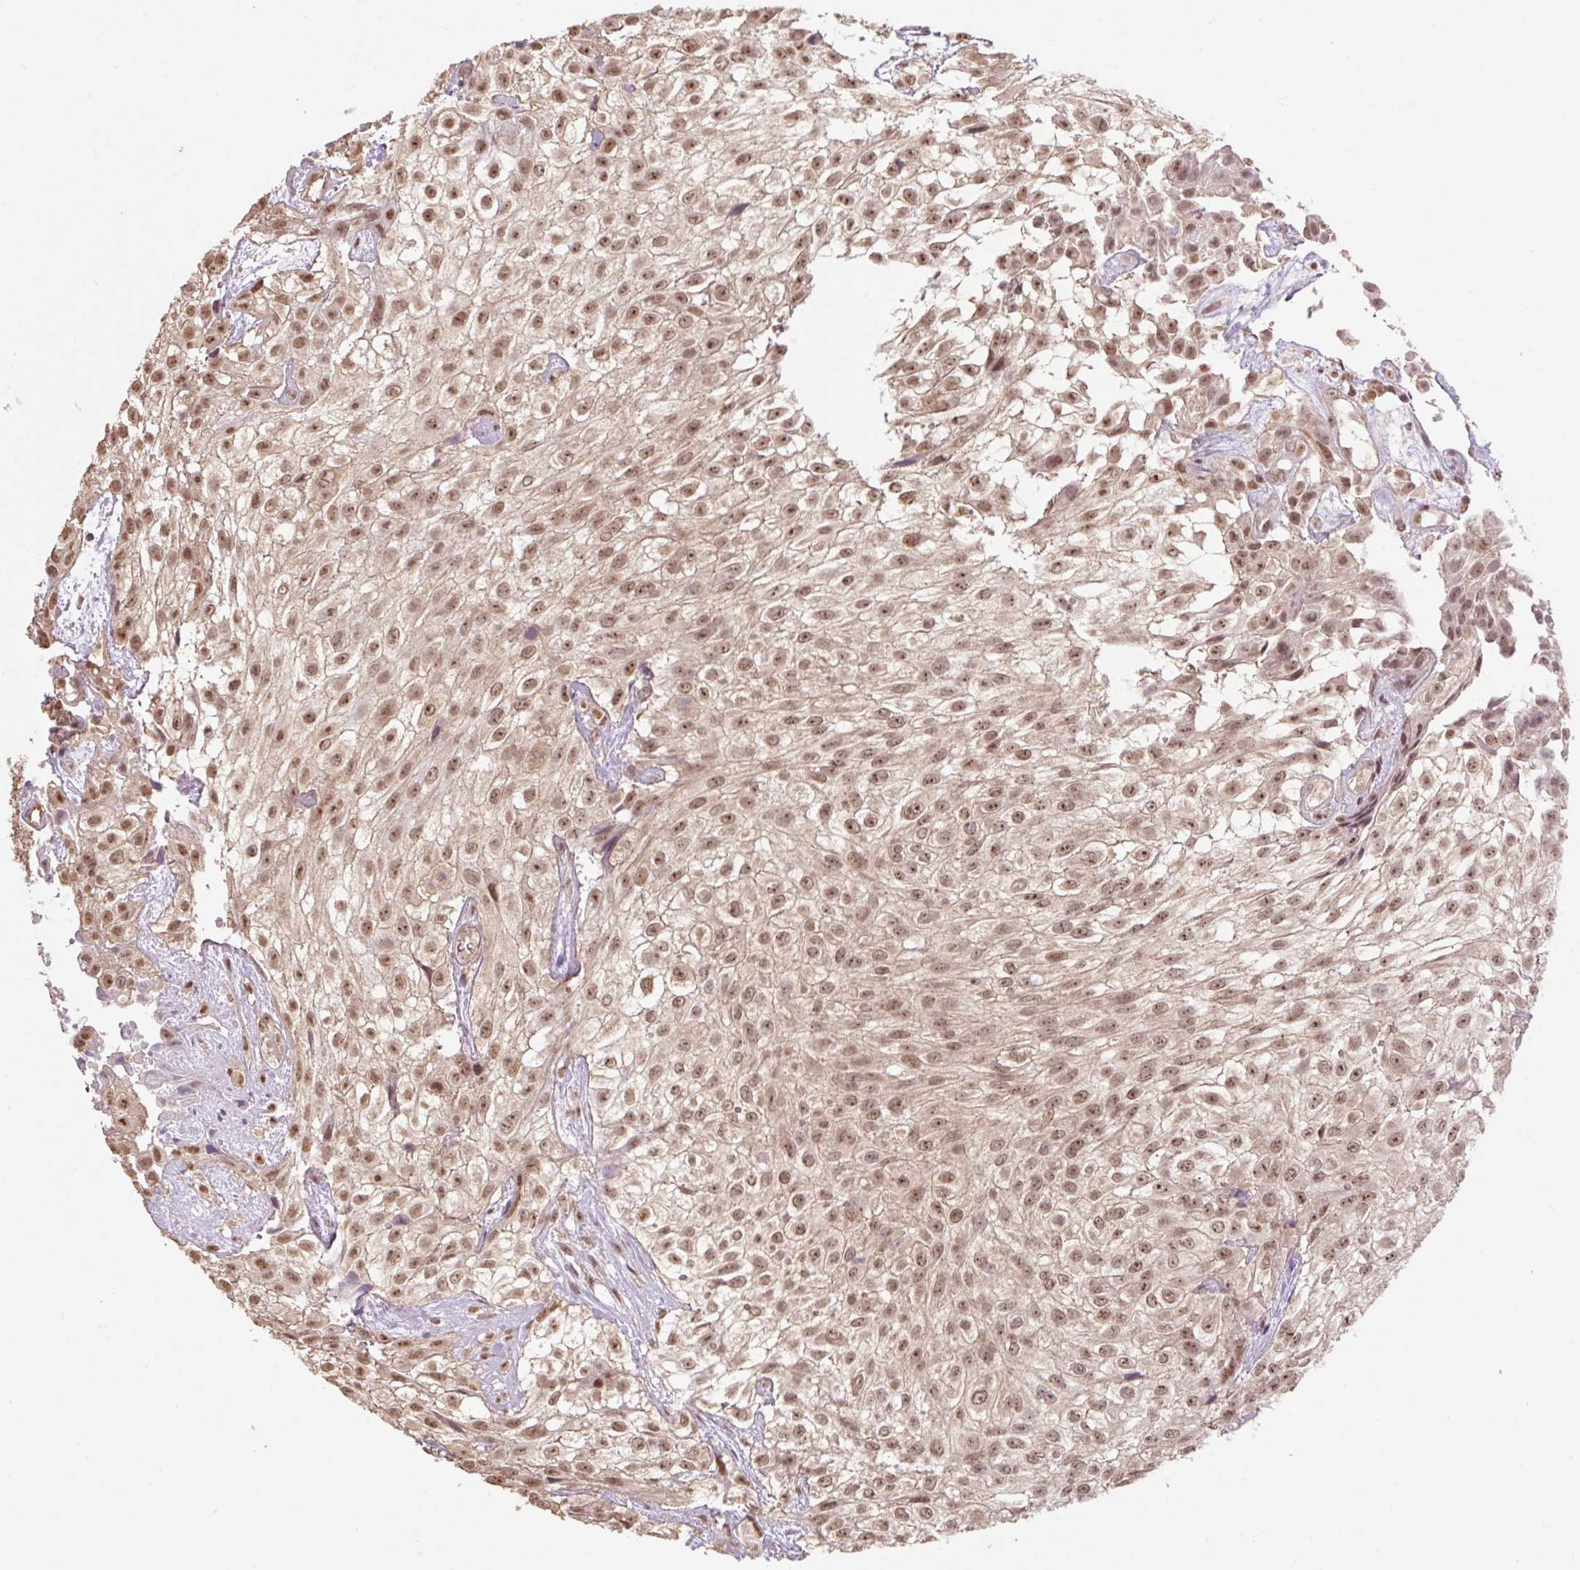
{"staining": {"intensity": "moderate", "quantity": ">75%", "location": "cytoplasmic/membranous,nuclear"}, "tissue": "urothelial cancer", "cell_type": "Tumor cells", "image_type": "cancer", "snomed": [{"axis": "morphology", "description": "Urothelial carcinoma, High grade"}, {"axis": "topography", "description": "Urinary bladder"}], "caption": "Immunohistochemistry photomicrograph of human high-grade urothelial carcinoma stained for a protein (brown), which exhibits medium levels of moderate cytoplasmic/membranous and nuclear expression in about >75% of tumor cells.", "gene": "VPS25", "patient": {"sex": "male", "age": 56}}